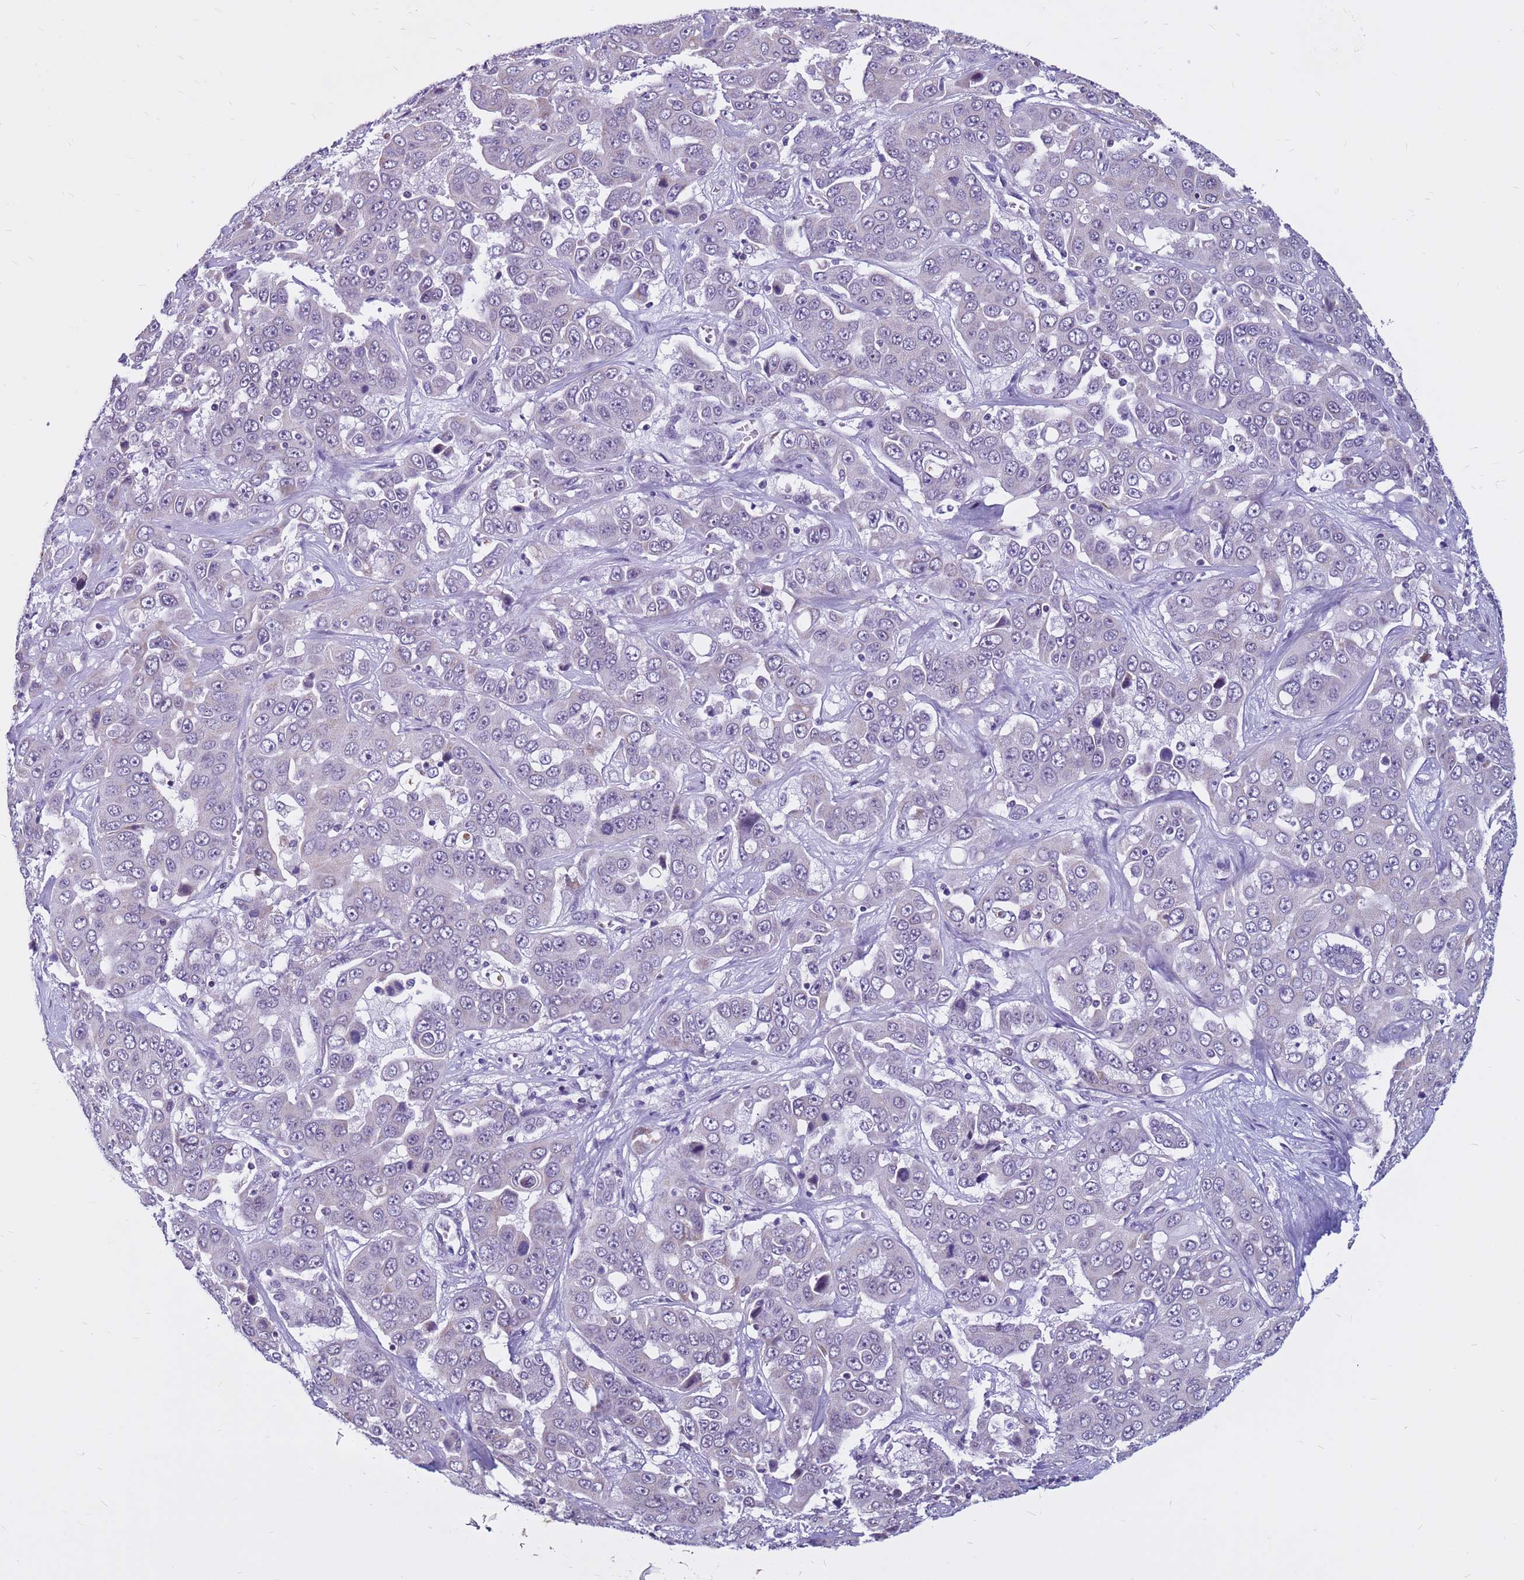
{"staining": {"intensity": "negative", "quantity": "none", "location": "none"}, "tissue": "liver cancer", "cell_type": "Tumor cells", "image_type": "cancer", "snomed": [{"axis": "morphology", "description": "Cholangiocarcinoma"}, {"axis": "topography", "description": "Liver"}], "caption": "There is no significant staining in tumor cells of liver cancer. (Immunohistochemistry, brightfield microscopy, high magnification).", "gene": "CDK2AP2", "patient": {"sex": "female", "age": 52}}